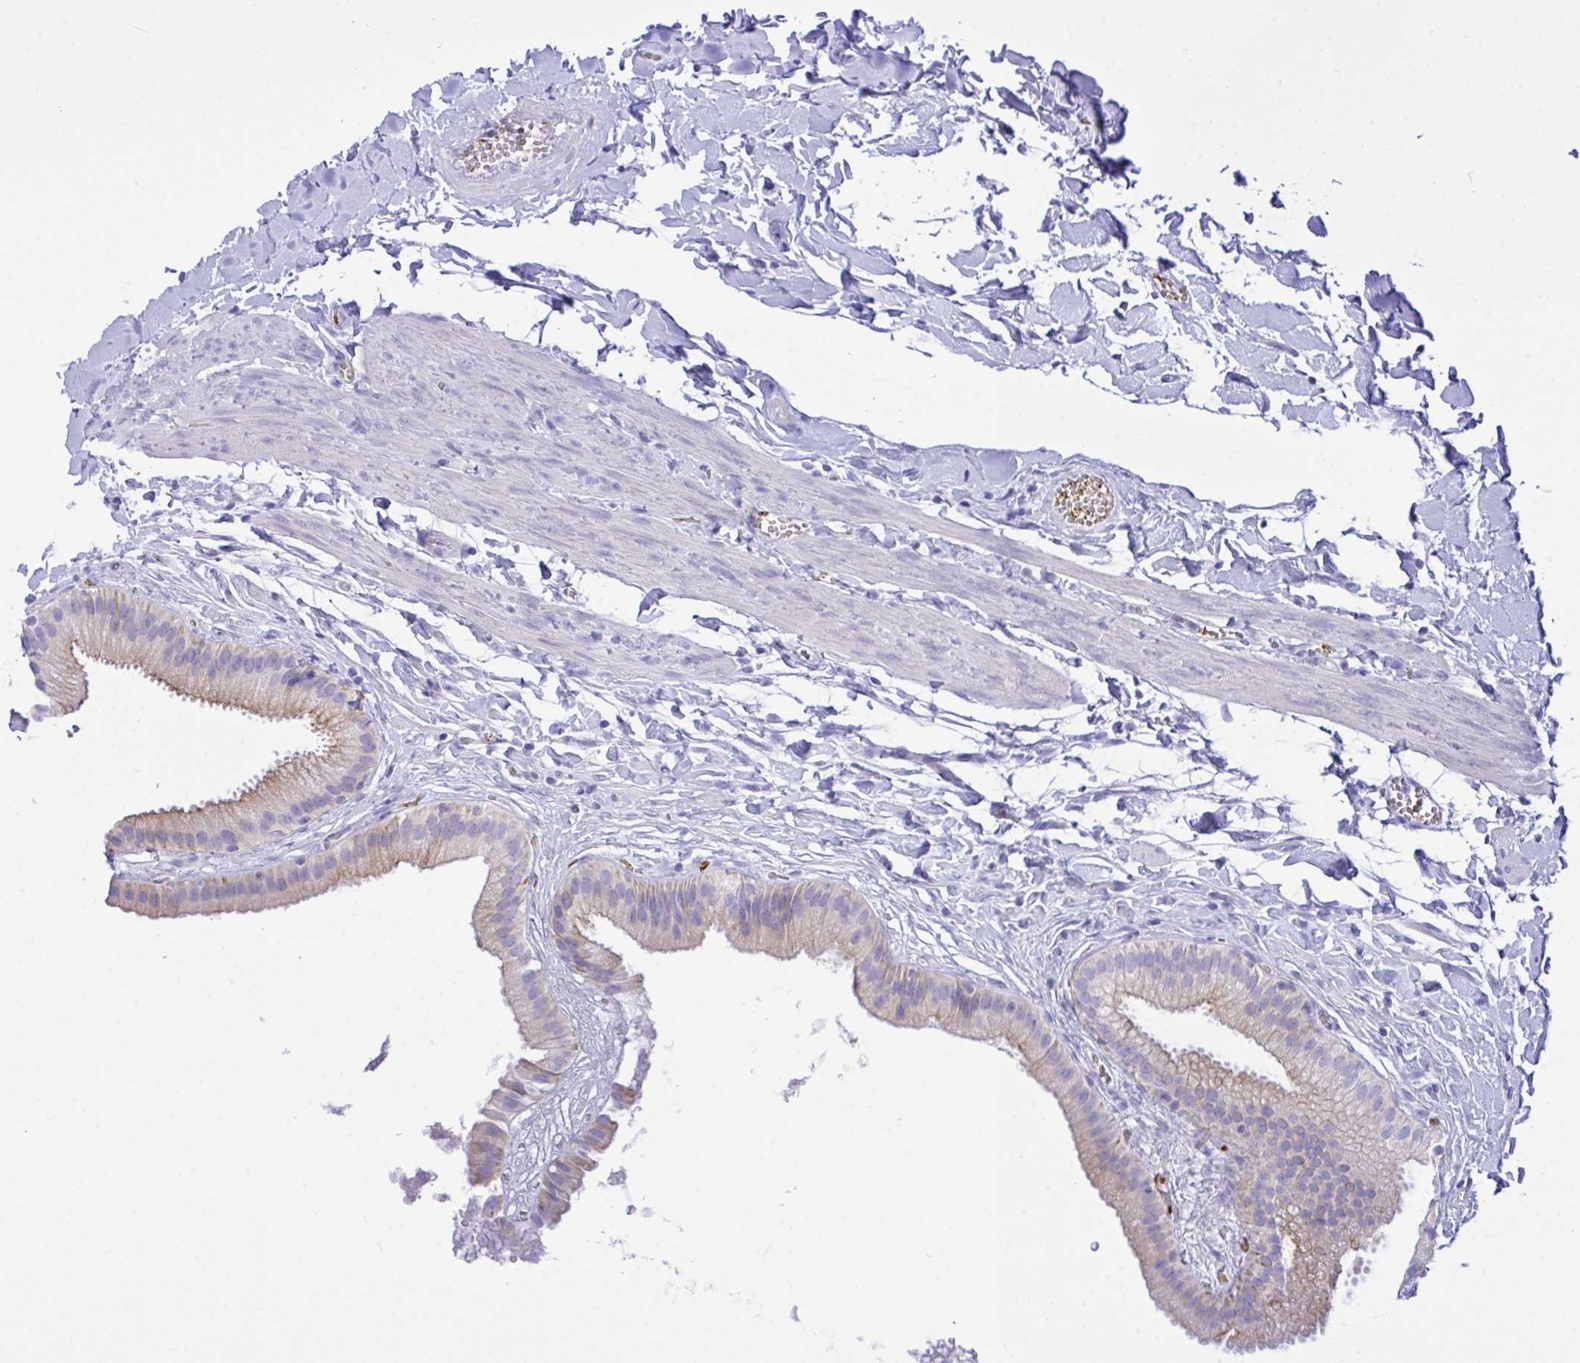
{"staining": {"intensity": "moderate", "quantity": "25%-75%", "location": "cytoplasmic/membranous"}, "tissue": "gallbladder", "cell_type": "Glandular cells", "image_type": "normal", "snomed": [{"axis": "morphology", "description": "Normal tissue, NOS"}, {"axis": "topography", "description": "Gallbladder"}], "caption": "Immunohistochemical staining of unremarkable gallbladder shows moderate cytoplasmic/membranous protein expression in approximately 25%-75% of glandular cells. Nuclei are stained in blue.", "gene": "ZNF221", "patient": {"sex": "female", "age": 63}}